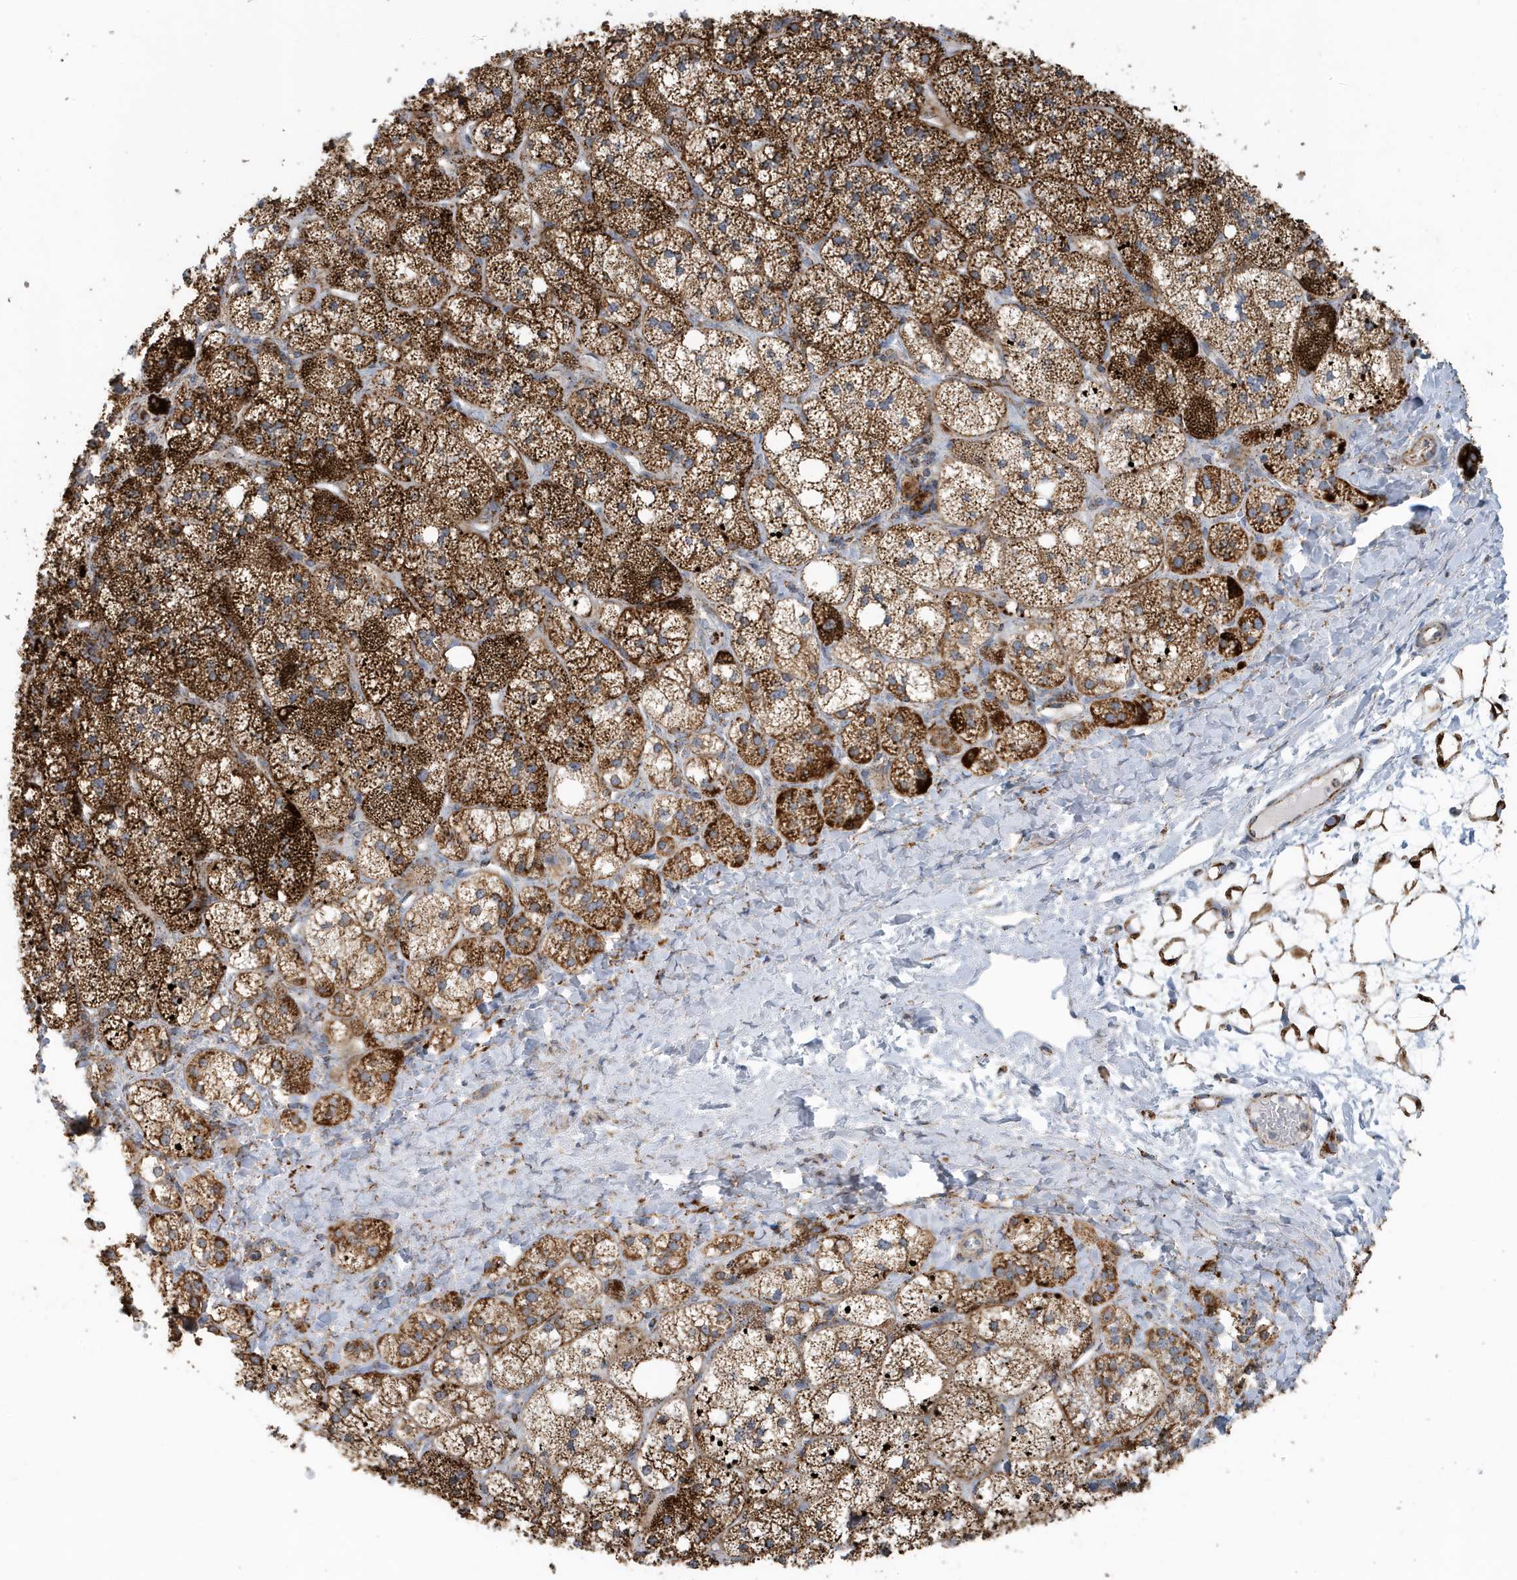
{"staining": {"intensity": "strong", "quantity": ">75%", "location": "cytoplasmic/membranous"}, "tissue": "adrenal gland", "cell_type": "Glandular cells", "image_type": "normal", "snomed": [{"axis": "morphology", "description": "Normal tissue, NOS"}, {"axis": "topography", "description": "Adrenal gland"}], "caption": "The histopathology image reveals staining of normal adrenal gland, revealing strong cytoplasmic/membranous protein staining (brown color) within glandular cells.", "gene": "MAN1A1", "patient": {"sex": "male", "age": 61}}